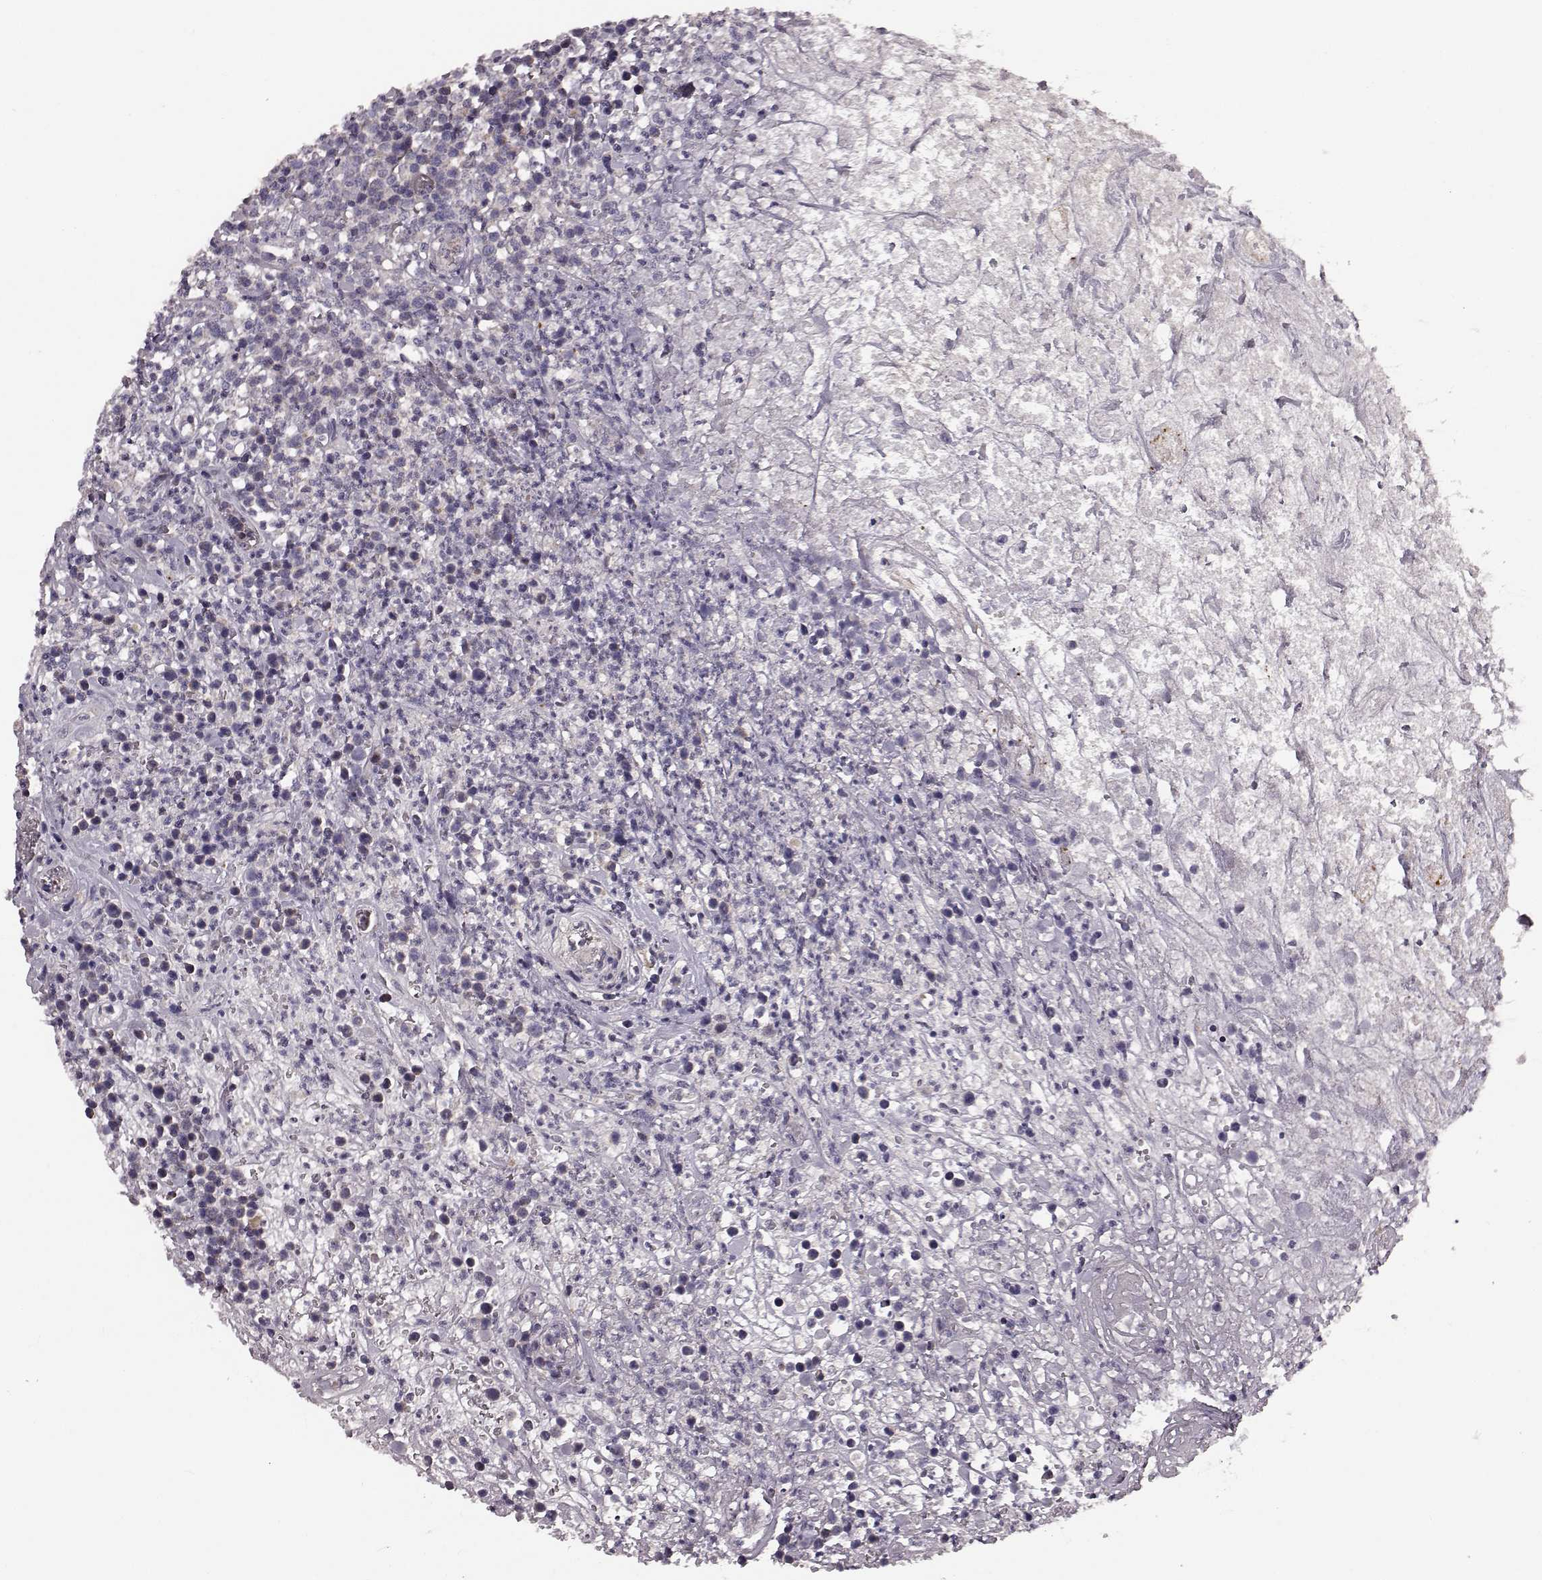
{"staining": {"intensity": "negative", "quantity": "none", "location": "none"}, "tissue": "lymphoma", "cell_type": "Tumor cells", "image_type": "cancer", "snomed": [{"axis": "morphology", "description": "Malignant lymphoma, non-Hodgkin's type, High grade"}, {"axis": "topography", "description": "Soft tissue"}], "caption": "Tumor cells show no significant protein positivity in high-grade malignant lymphoma, non-Hodgkin's type.", "gene": "SLC22A18", "patient": {"sex": "female", "age": 56}}